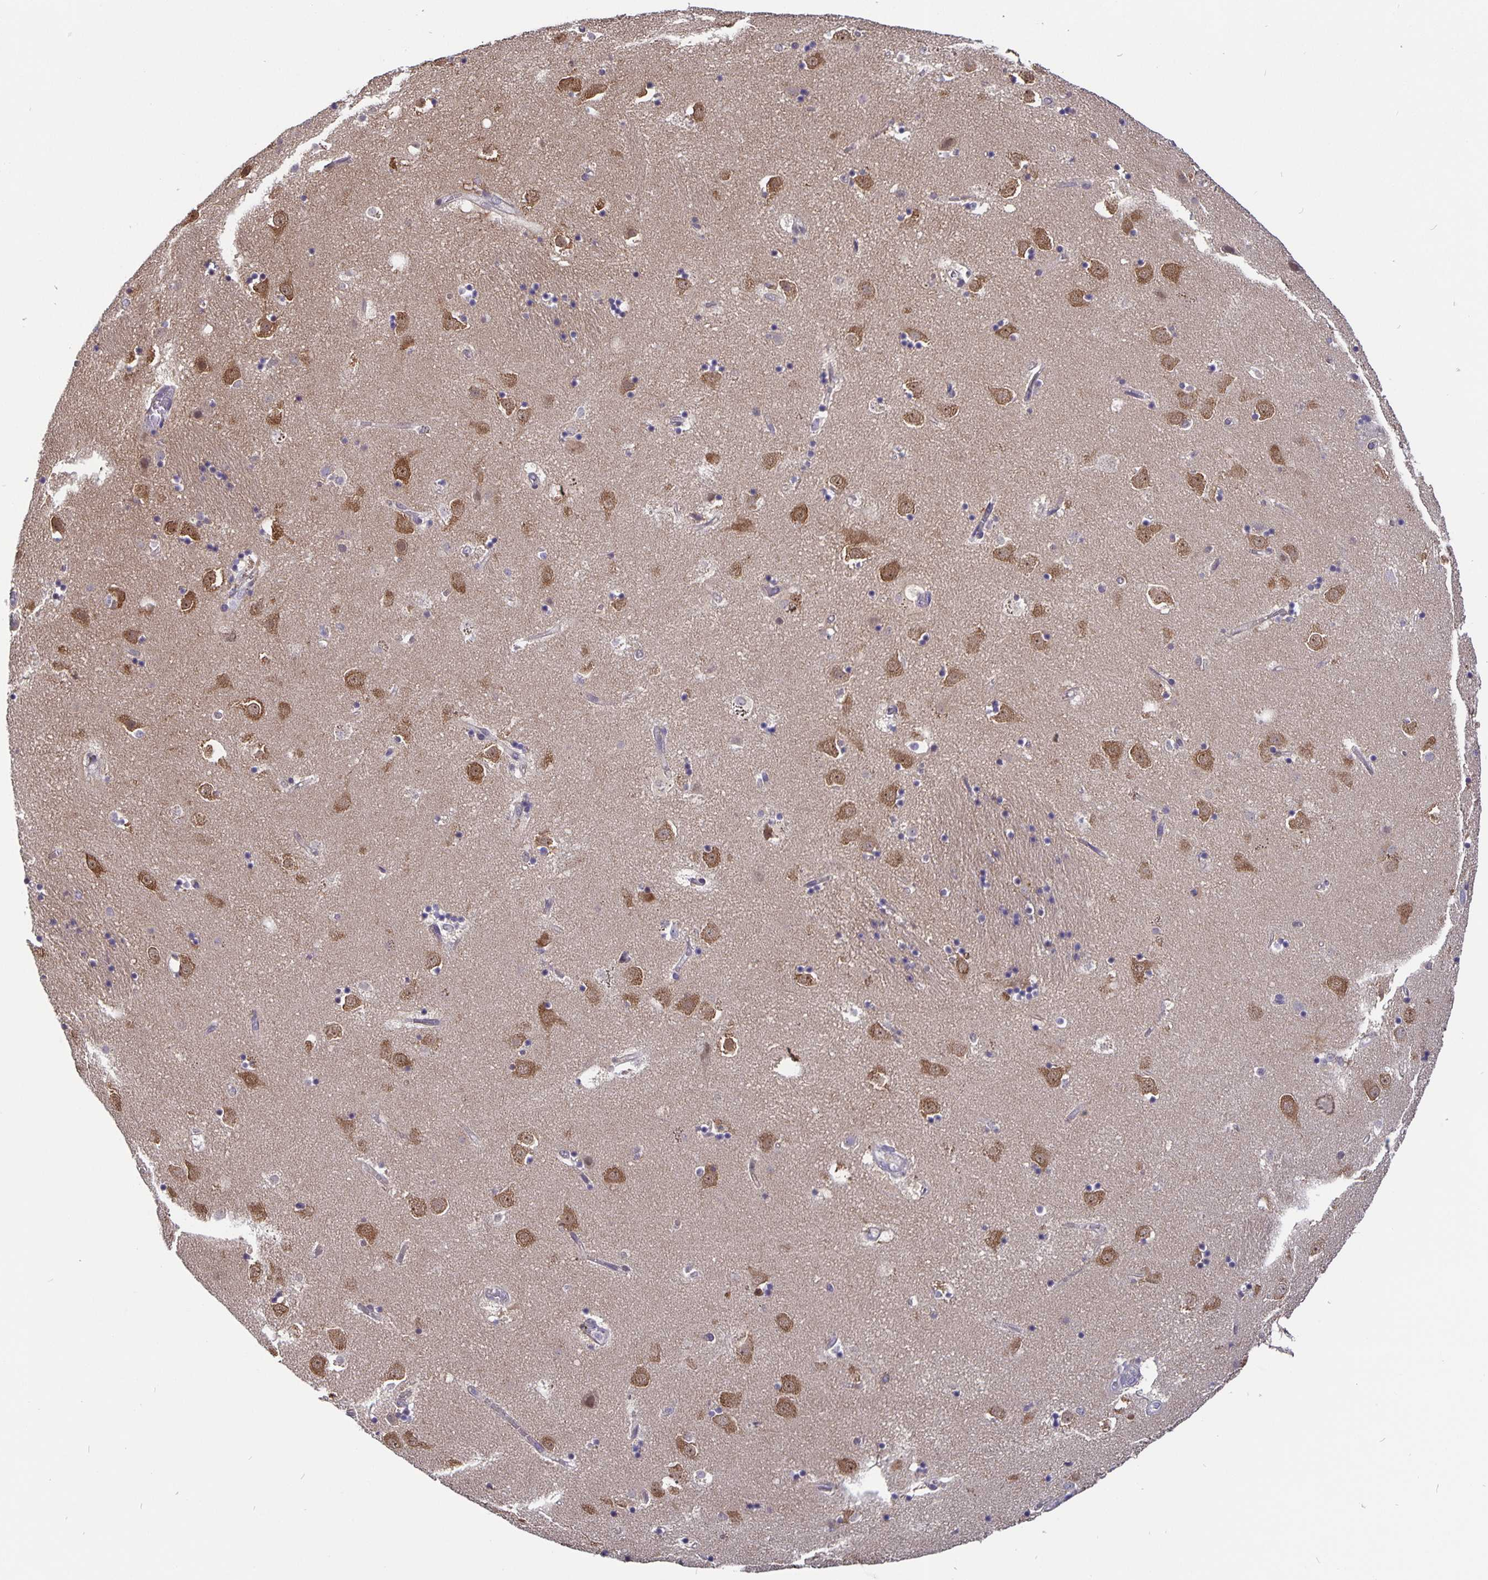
{"staining": {"intensity": "weak", "quantity": "<25%", "location": "cytoplasmic/membranous"}, "tissue": "caudate", "cell_type": "Glial cells", "image_type": "normal", "snomed": [{"axis": "morphology", "description": "Normal tissue, NOS"}, {"axis": "topography", "description": "Lateral ventricle wall"}], "caption": "The image reveals no significant staining in glial cells of caudate.", "gene": "FEM1C", "patient": {"sex": "male", "age": 58}}